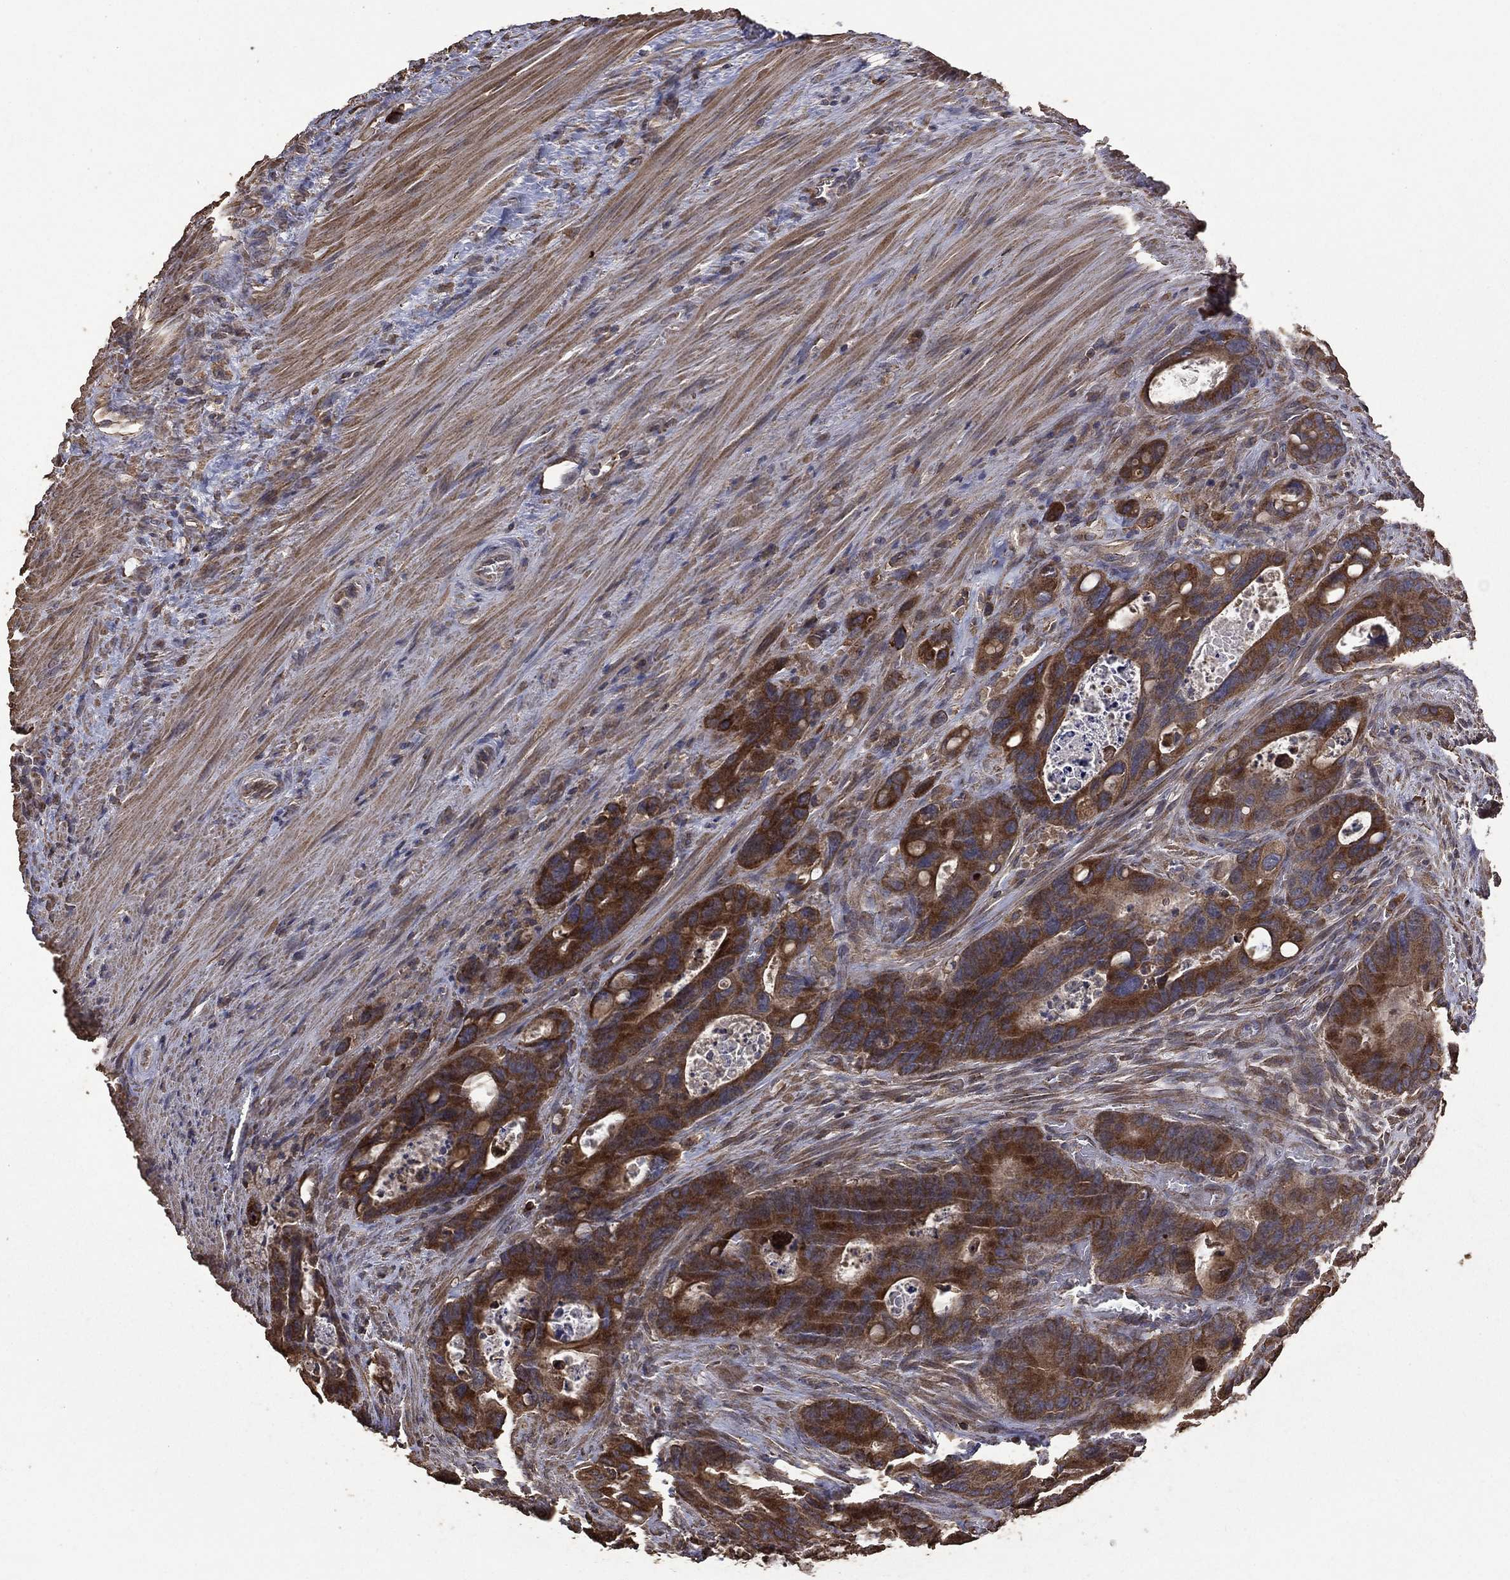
{"staining": {"intensity": "strong", "quantity": ">75%", "location": "cytoplasmic/membranous"}, "tissue": "colorectal cancer", "cell_type": "Tumor cells", "image_type": "cancer", "snomed": [{"axis": "morphology", "description": "Adenocarcinoma, NOS"}, {"axis": "topography", "description": "Rectum"}], "caption": "This histopathology image demonstrates IHC staining of human colorectal adenocarcinoma, with high strong cytoplasmic/membranous expression in approximately >75% of tumor cells.", "gene": "METTL27", "patient": {"sex": "male", "age": 64}}